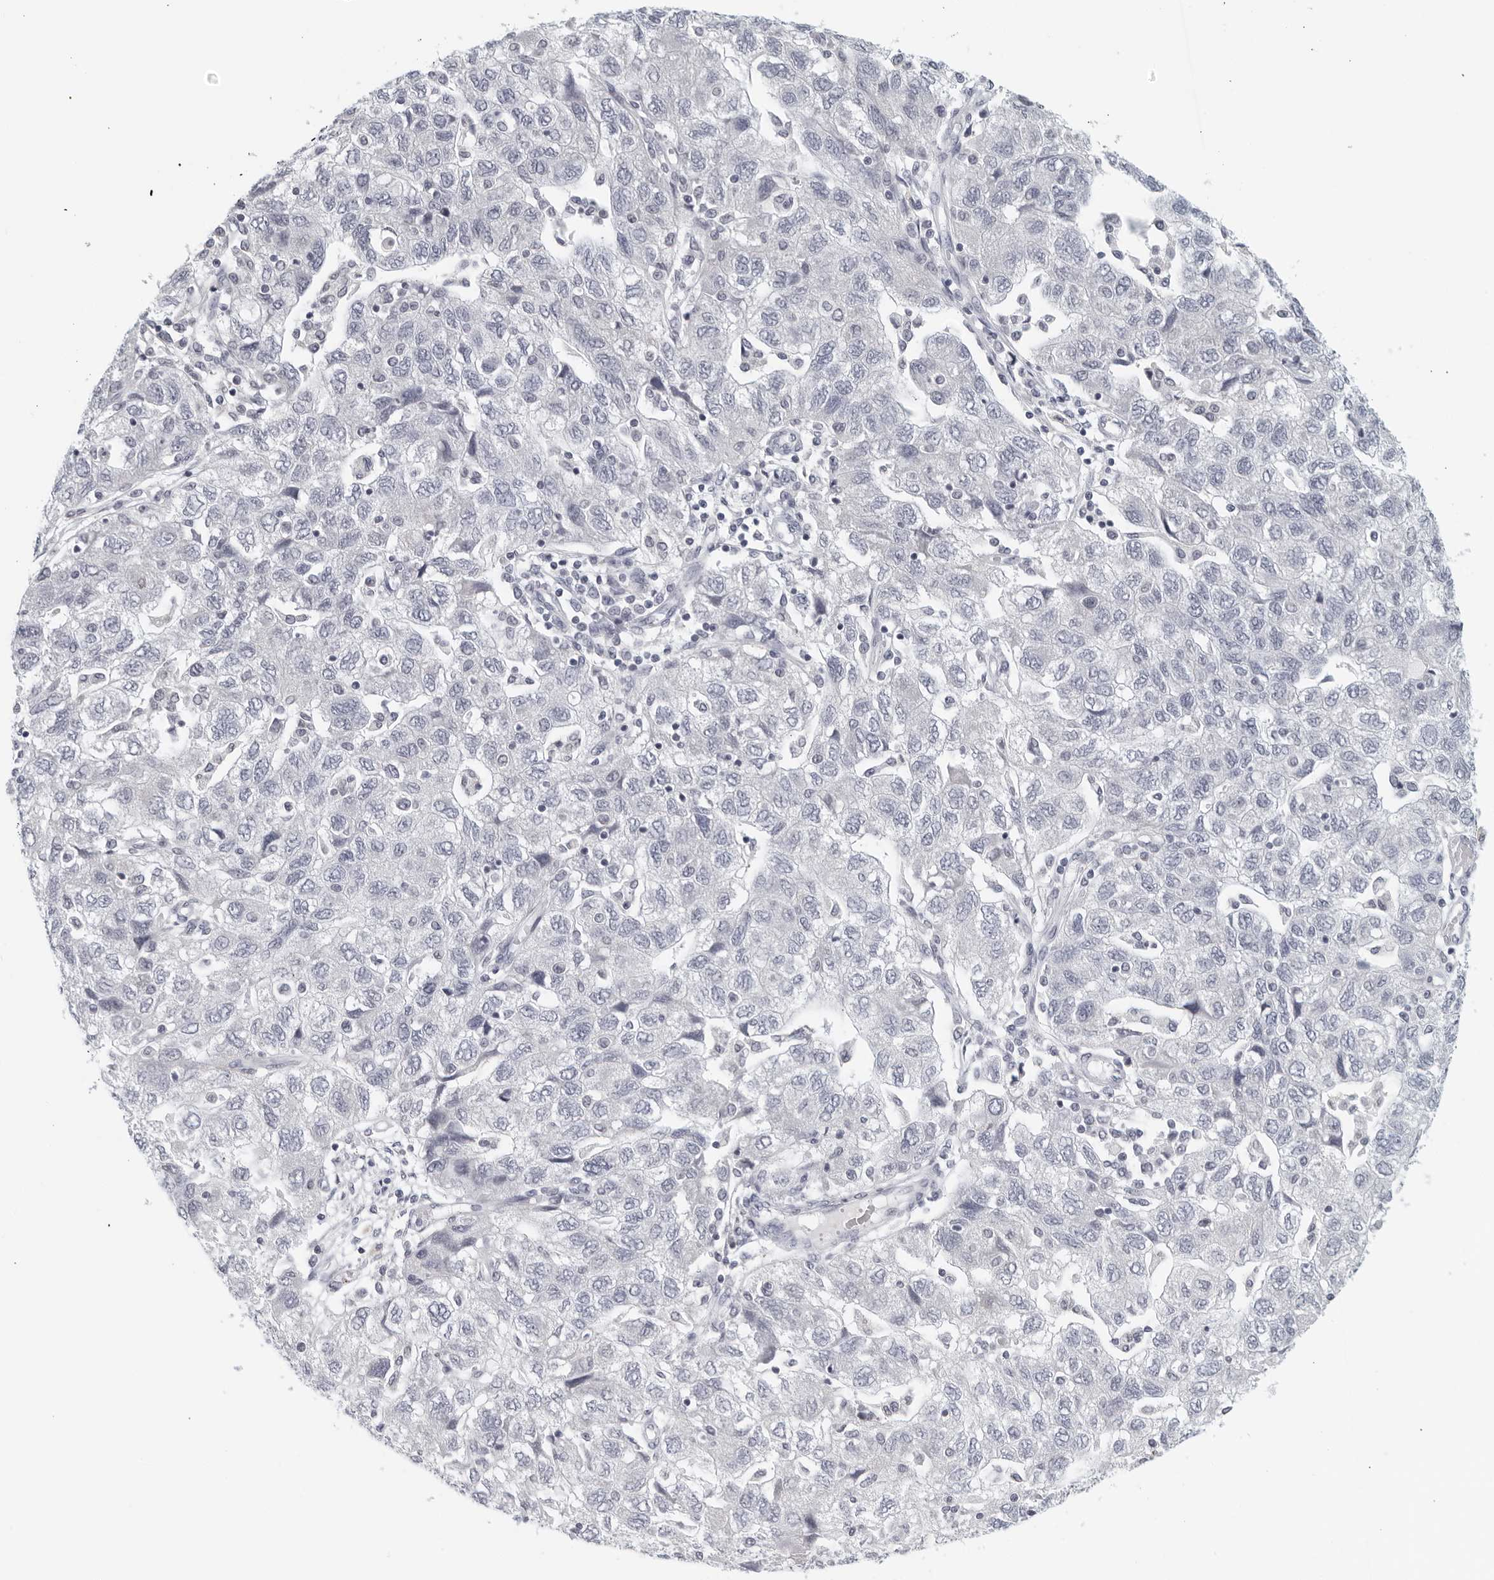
{"staining": {"intensity": "negative", "quantity": "none", "location": "none"}, "tissue": "ovarian cancer", "cell_type": "Tumor cells", "image_type": "cancer", "snomed": [{"axis": "morphology", "description": "Carcinoma, NOS"}, {"axis": "morphology", "description": "Cystadenocarcinoma, serous, NOS"}, {"axis": "topography", "description": "Ovary"}], "caption": "This is a micrograph of immunohistochemistry (IHC) staining of ovarian cancer, which shows no staining in tumor cells. (DAB (3,3'-diaminobenzidine) immunohistochemistry (IHC) with hematoxylin counter stain).", "gene": "MATN1", "patient": {"sex": "female", "age": 69}}